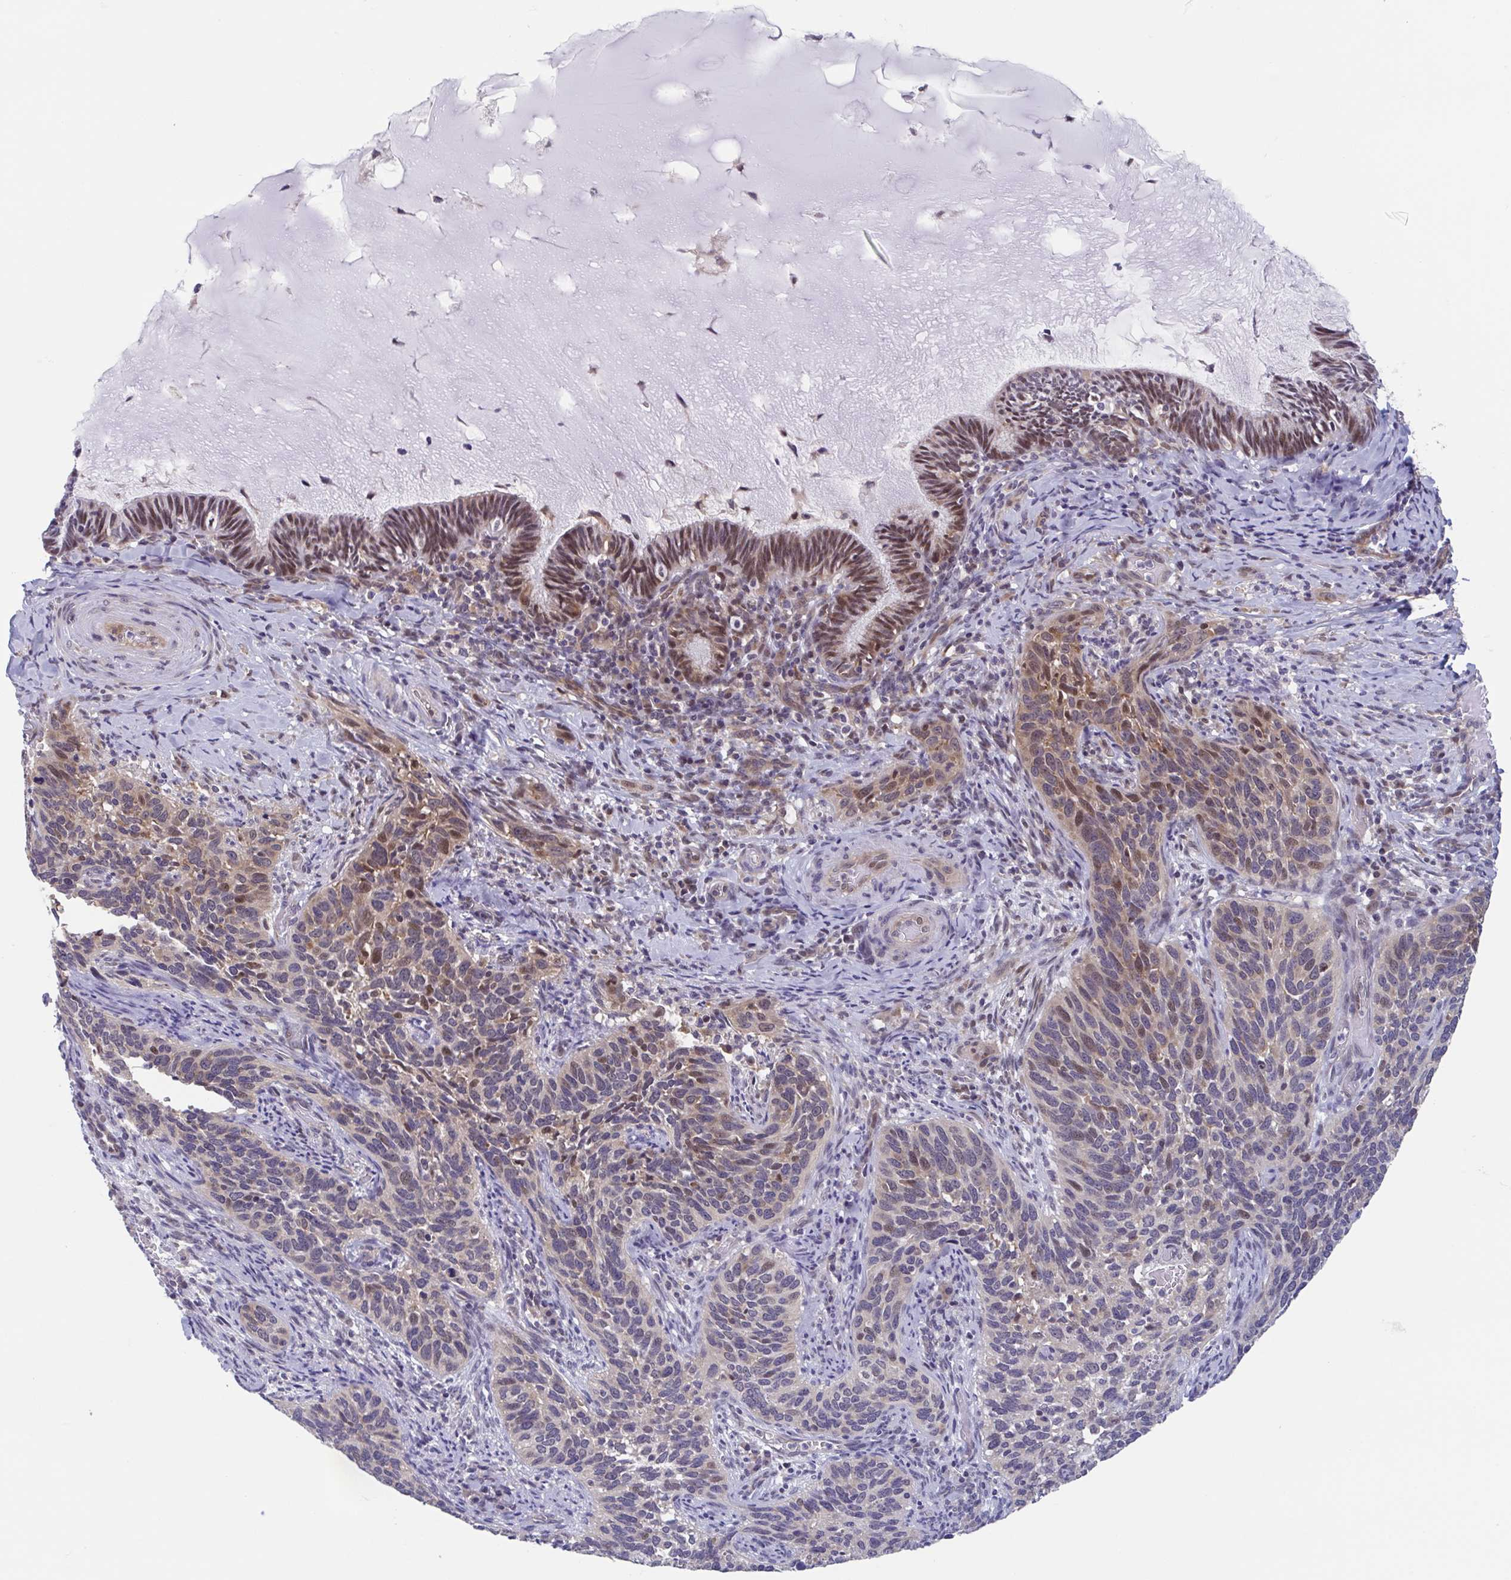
{"staining": {"intensity": "moderate", "quantity": "<25%", "location": "nuclear"}, "tissue": "cervical cancer", "cell_type": "Tumor cells", "image_type": "cancer", "snomed": [{"axis": "morphology", "description": "Squamous cell carcinoma, NOS"}, {"axis": "topography", "description": "Cervix"}], "caption": "Squamous cell carcinoma (cervical) stained with immunohistochemistry (IHC) displays moderate nuclear expression in about <25% of tumor cells.", "gene": "RIOK1", "patient": {"sex": "female", "age": 51}}